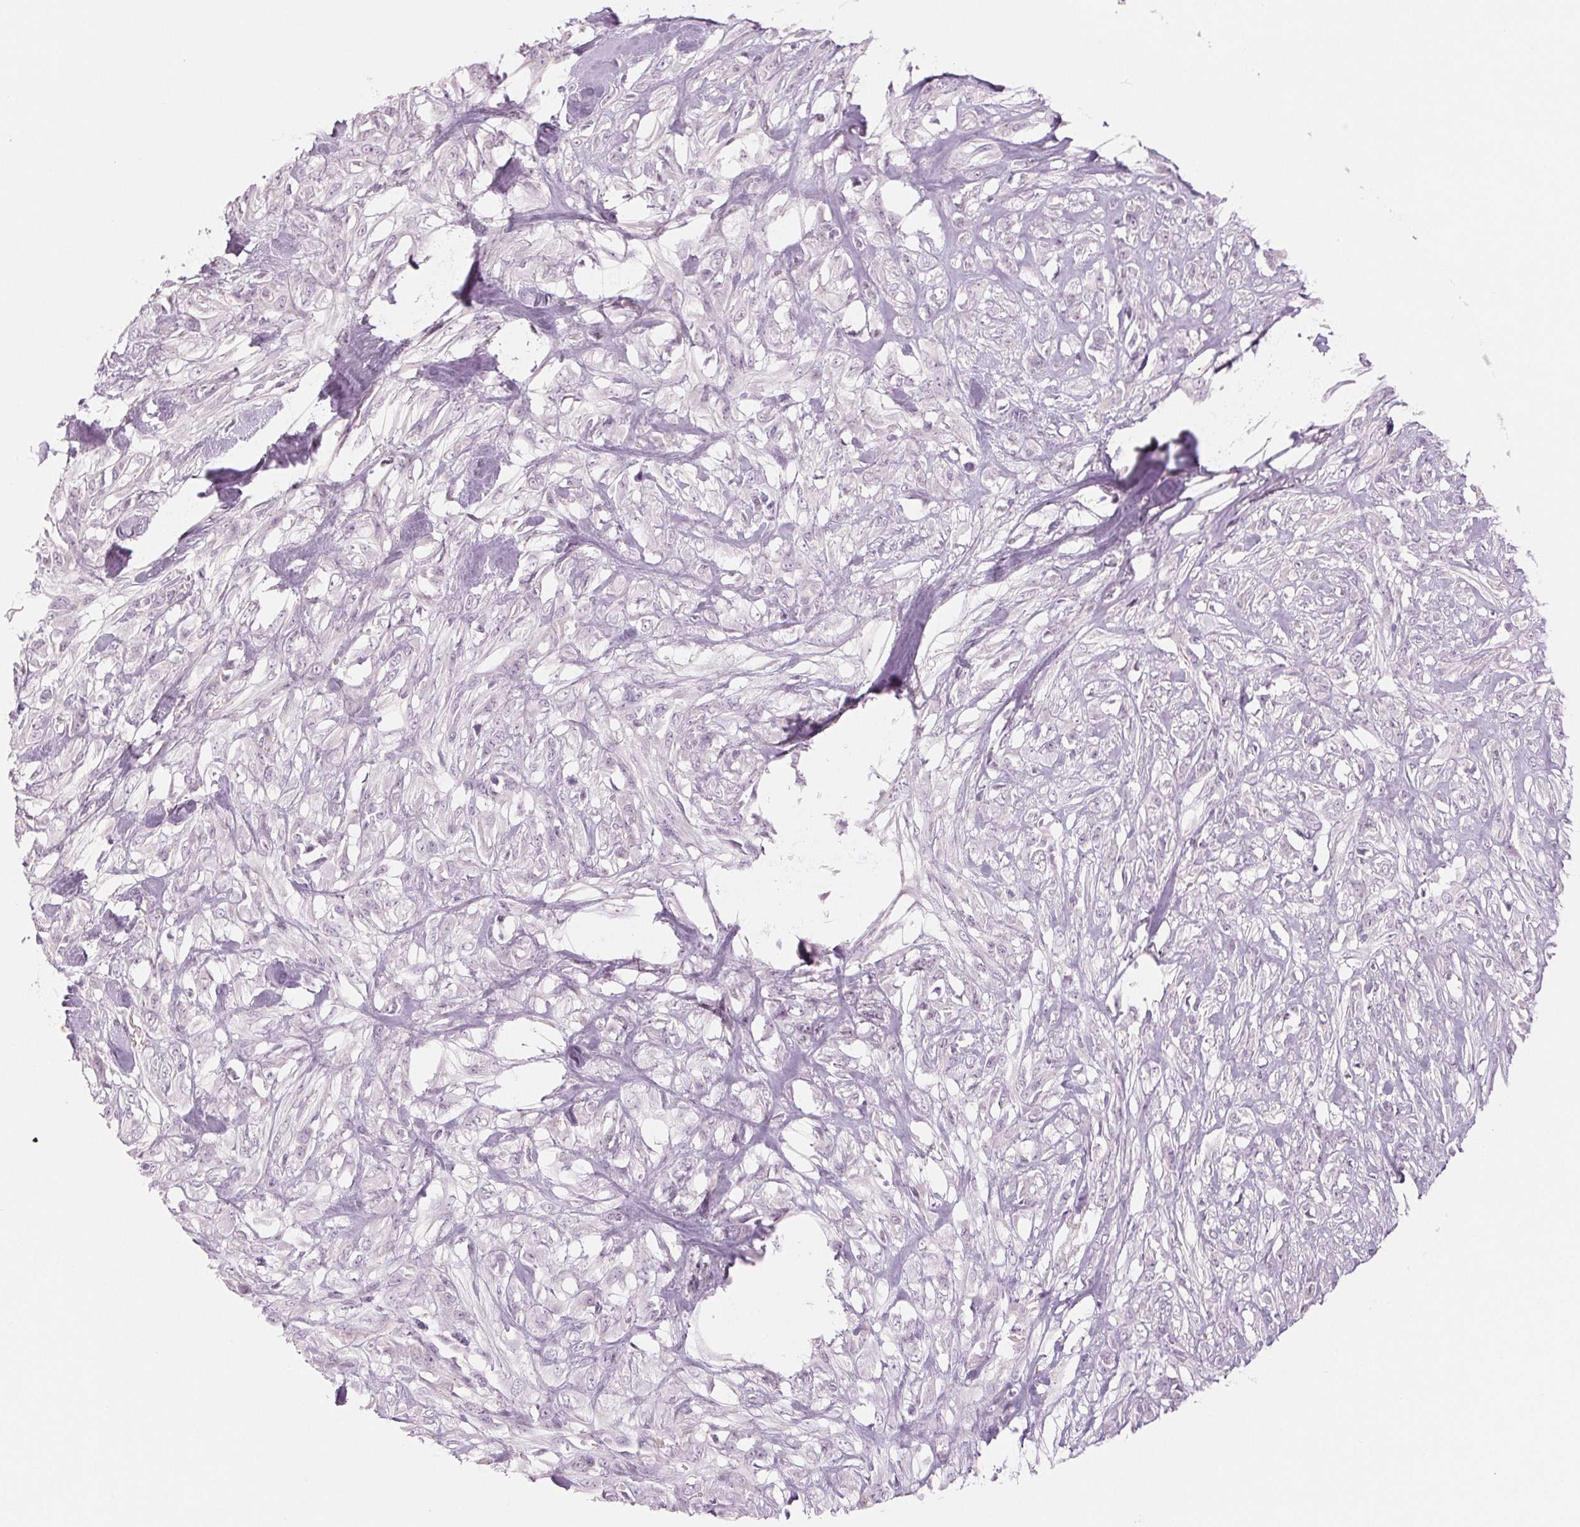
{"staining": {"intensity": "negative", "quantity": "none", "location": "none"}, "tissue": "skin cancer", "cell_type": "Tumor cells", "image_type": "cancer", "snomed": [{"axis": "morphology", "description": "Squamous cell carcinoma, NOS"}, {"axis": "topography", "description": "Skin"}], "caption": "This is an immunohistochemistry (IHC) micrograph of human skin squamous cell carcinoma. There is no positivity in tumor cells.", "gene": "EHHADH", "patient": {"sex": "female", "age": 59}}